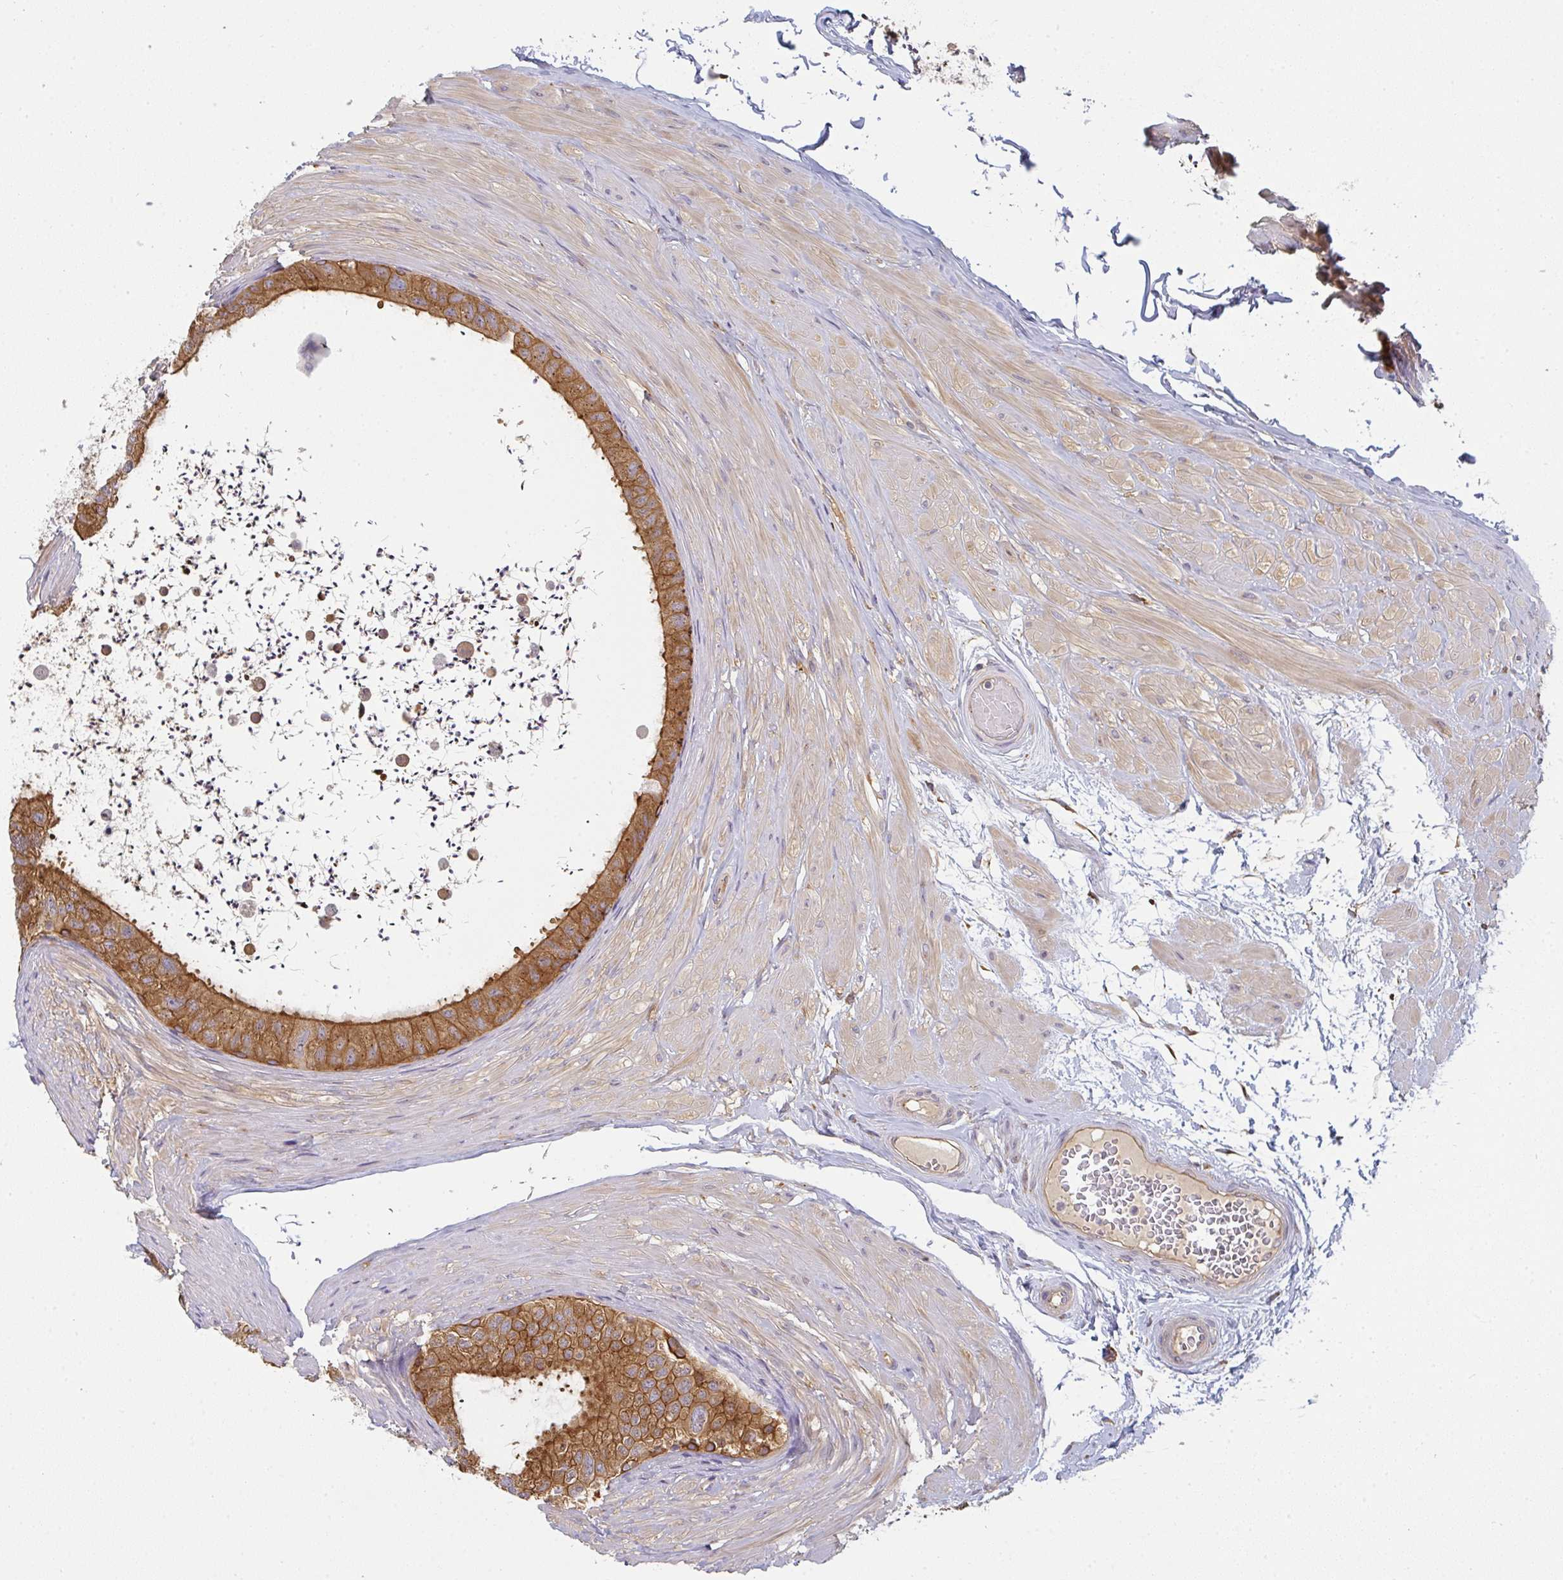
{"staining": {"intensity": "strong", "quantity": ">75%", "location": "cytoplasmic/membranous"}, "tissue": "epididymis", "cell_type": "Glandular cells", "image_type": "normal", "snomed": [{"axis": "morphology", "description": "Normal tissue, NOS"}, {"axis": "topography", "description": "Epididymis"}, {"axis": "topography", "description": "Peripheral nerve tissue"}], "caption": "A high-resolution micrograph shows immunohistochemistry staining of normal epididymis, which demonstrates strong cytoplasmic/membranous expression in approximately >75% of glandular cells. Immunohistochemistry (ihc) stains the protein in brown and the nuclei are stained blue.", "gene": "SNX5", "patient": {"sex": "male", "age": 32}}